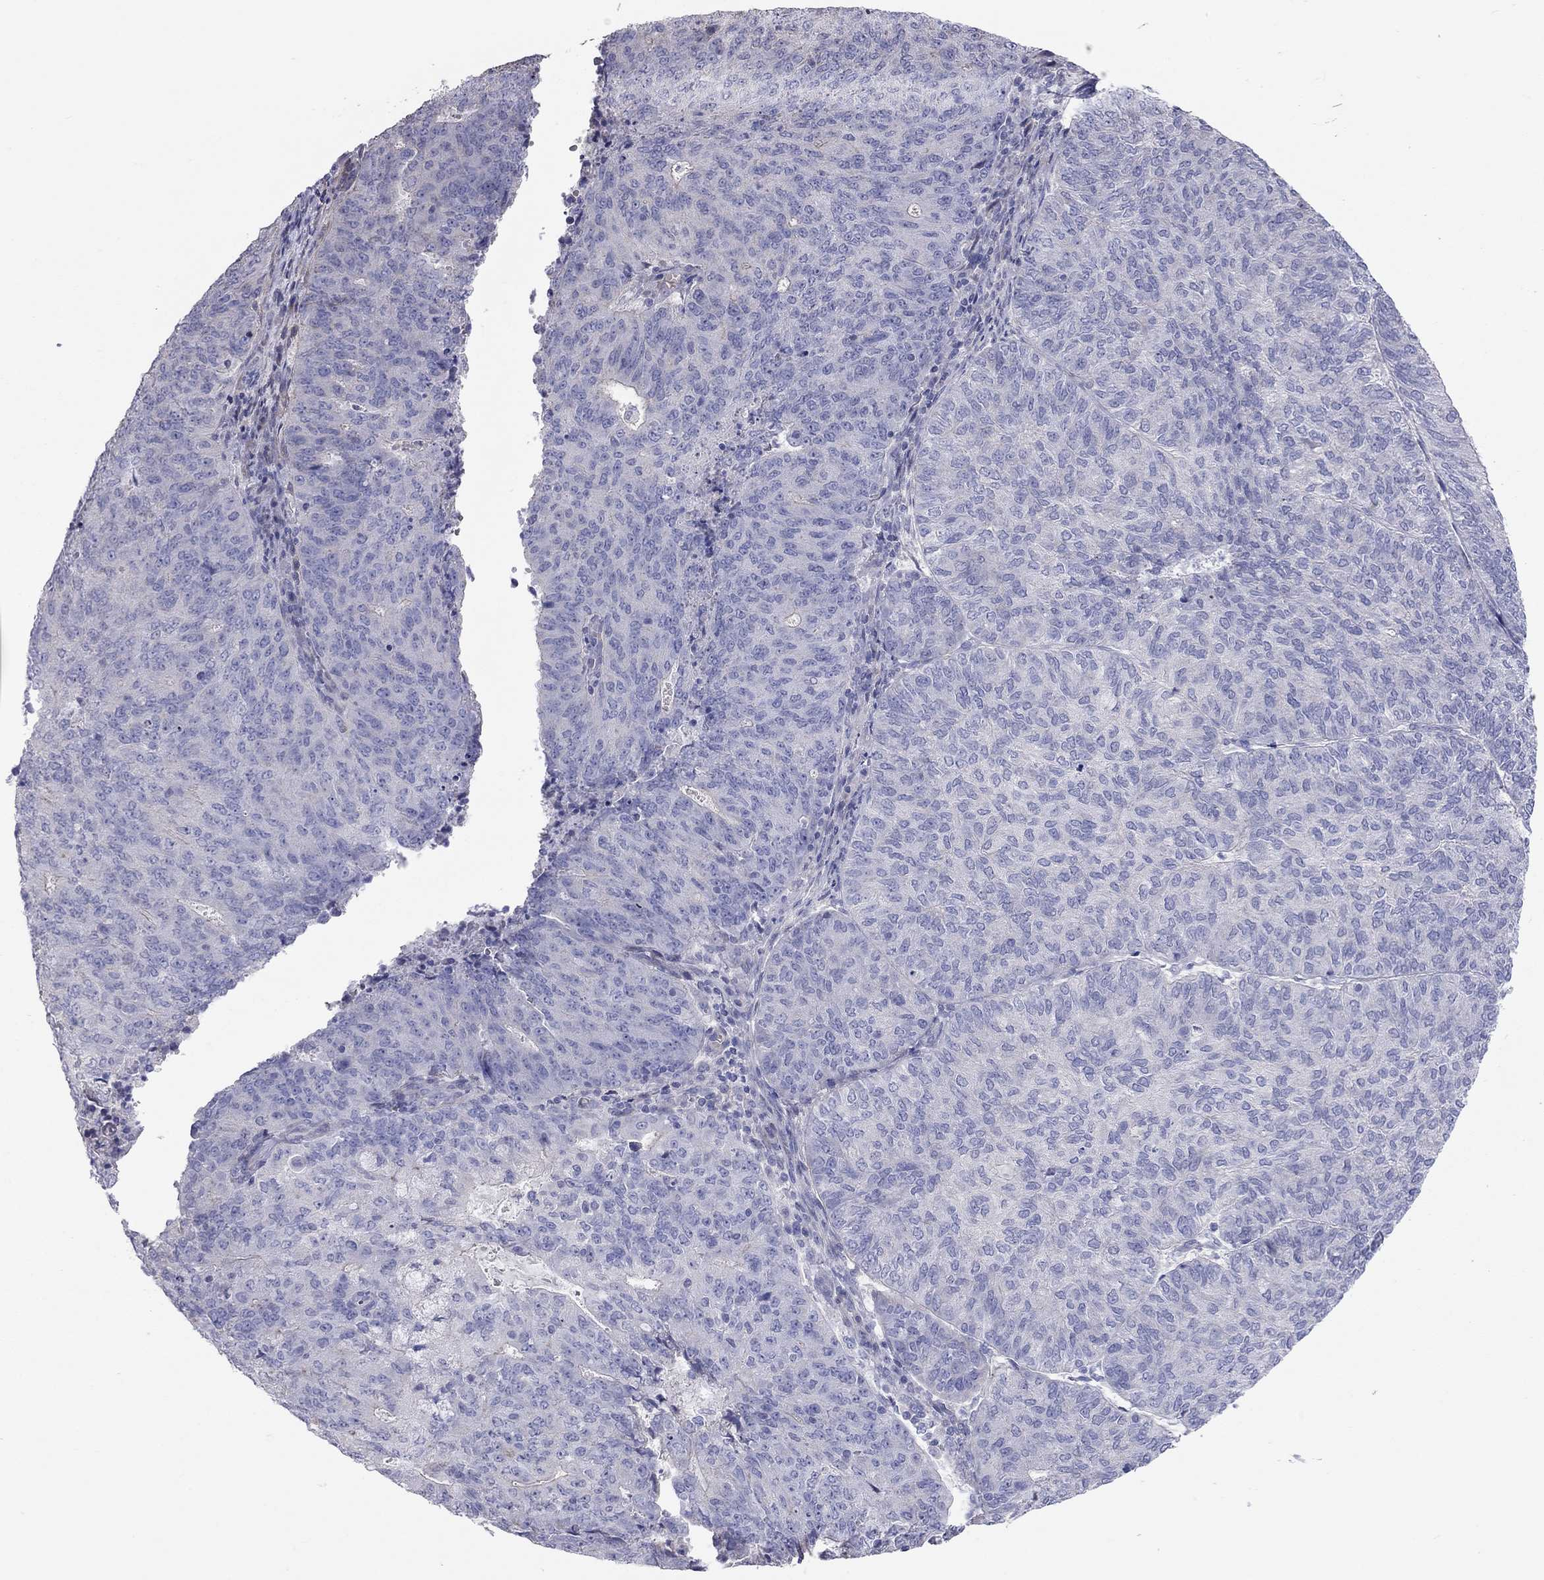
{"staining": {"intensity": "negative", "quantity": "none", "location": "none"}, "tissue": "endometrial cancer", "cell_type": "Tumor cells", "image_type": "cancer", "snomed": [{"axis": "morphology", "description": "Adenocarcinoma, NOS"}, {"axis": "topography", "description": "Endometrium"}], "caption": "Adenocarcinoma (endometrial) was stained to show a protein in brown. There is no significant expression in tumor cells.", "gene": "SYTL2", "patient": {"sex": "female", "age": 82}}